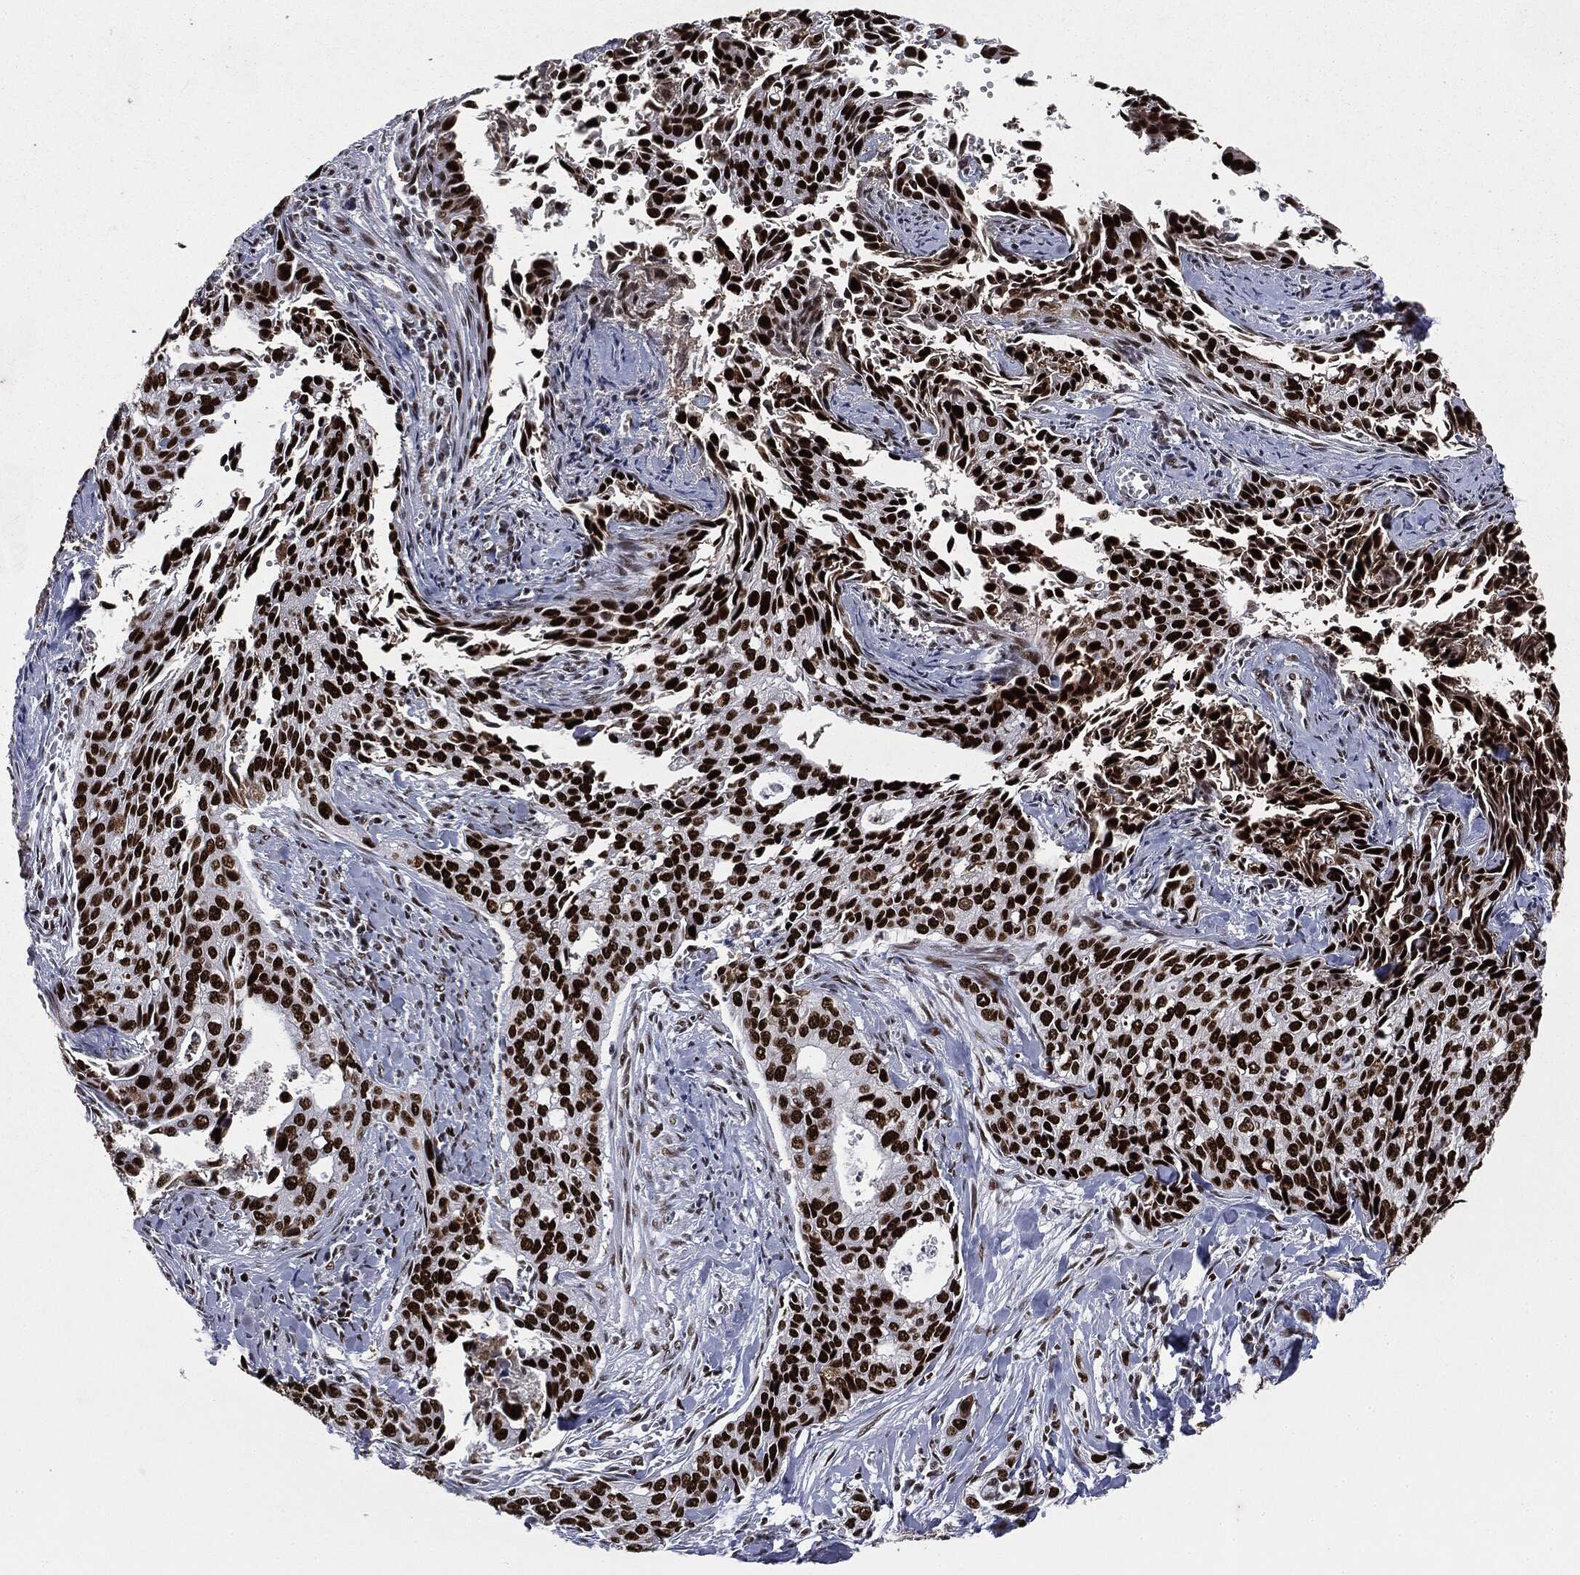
{"staining": {"intensity": "strong", "quantity": ">75%", "location": "nuclear"}, "tissue": "cervical cancer", "cell_type": "Tumor cells", "image_type": "cancer", "snomed": [{"axis": "morphology", "description": "Squamous cell carcinoma, NOS"}, {"axis": "topography", "description": "Cervix"}], "caption": "The immunohistochemical stain labels strong nuclear positivity in tumor cells of cervical cancer tissue.", "gene": "MSH2", "patient": {"sex": "female", "age": 29}}